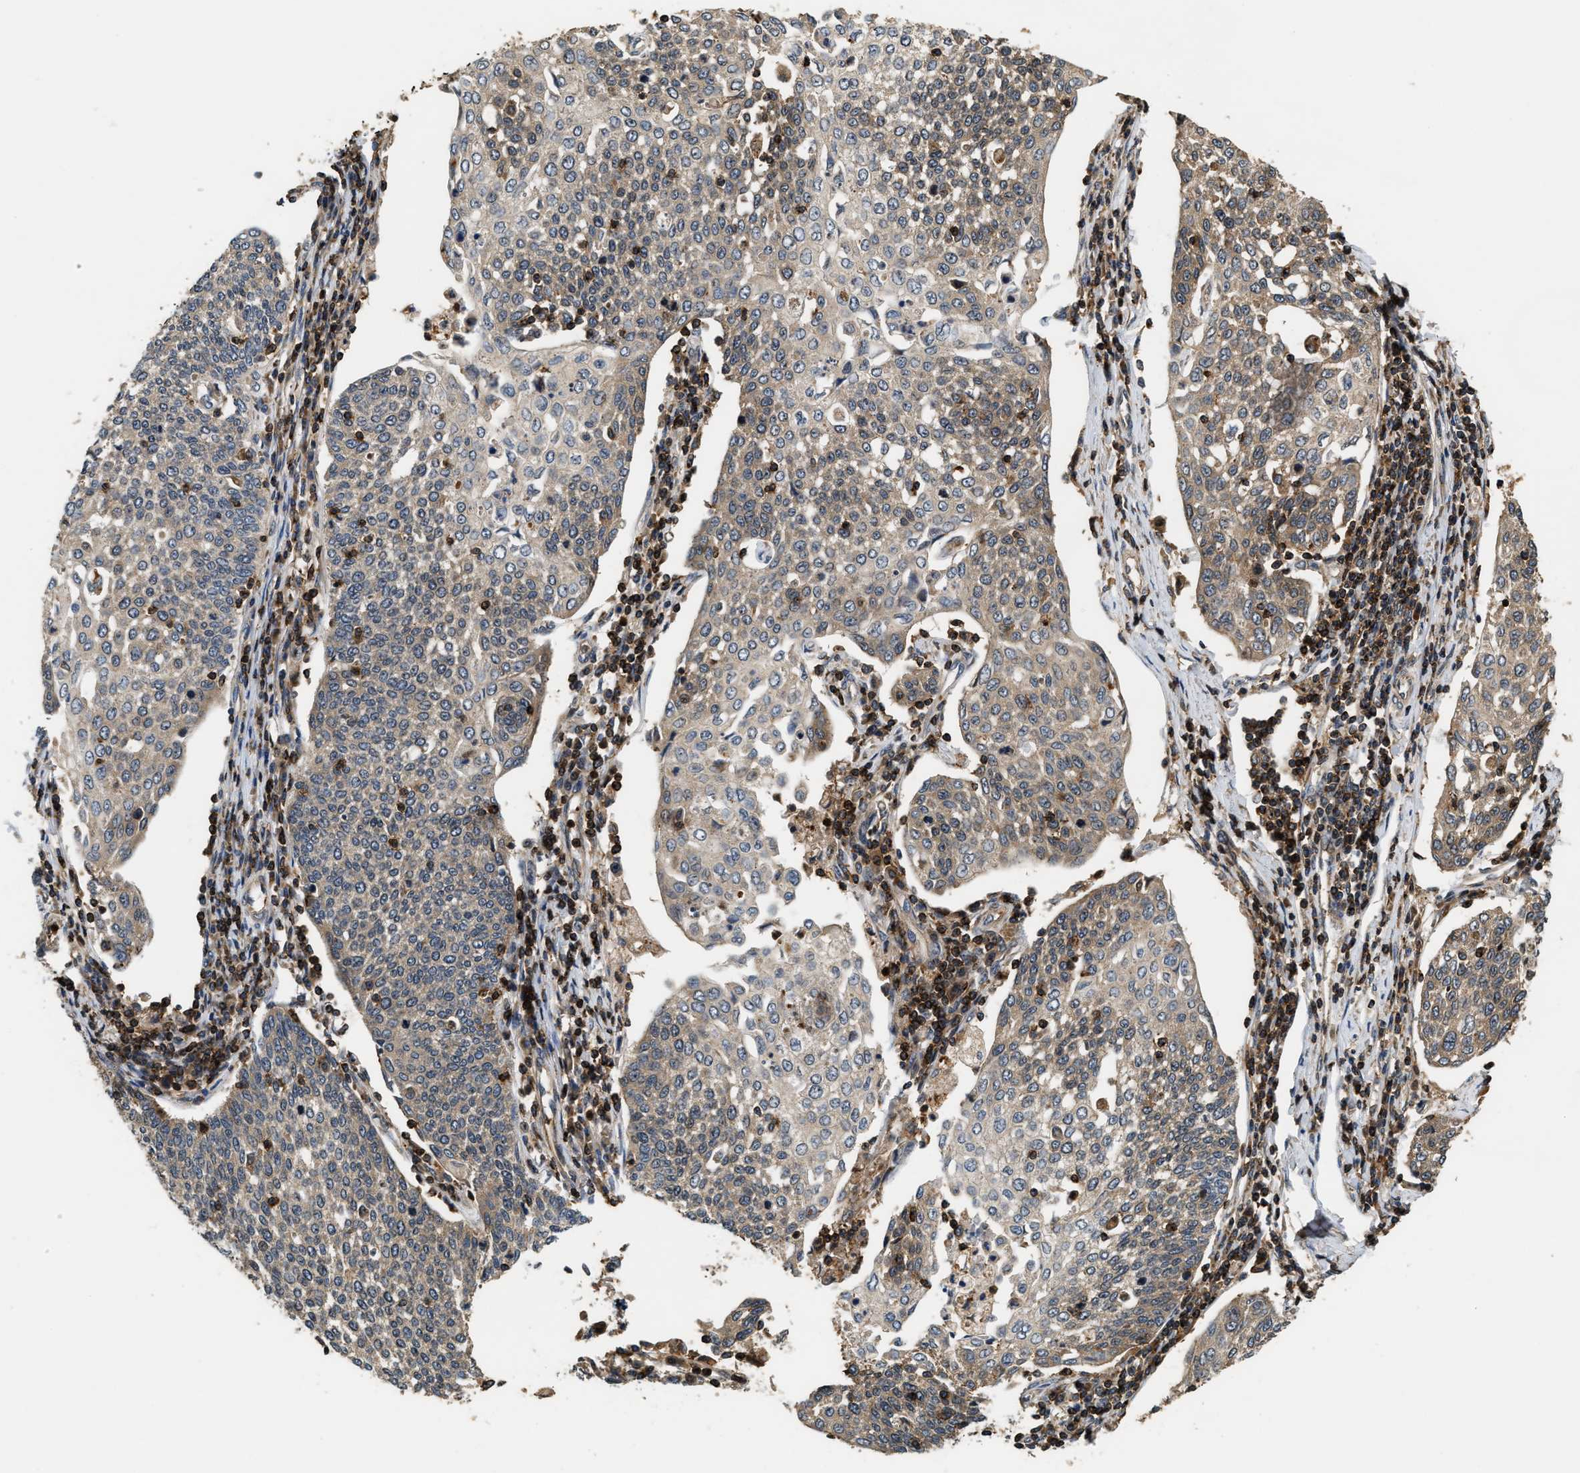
{"staining": {"intensity": "weak", "quantity": "<25%", "location": "cytoplasmic/membranous,nuclear"}, "tissue": "cervical cancer", "cell_type": "Tumor cells", "image_type": "cancer", "snomed": [{"axis": "morphology", "description": "Squamous cell carcinoma, NOS"}, {"axis": "topography", "description": "Cervix"}], "caption": "The image shows no significant staining in tumor cells of squamous cell carcinoma (cervical).", "gene": "SNX5", "patient": {"sex": "female", "age": 34}}